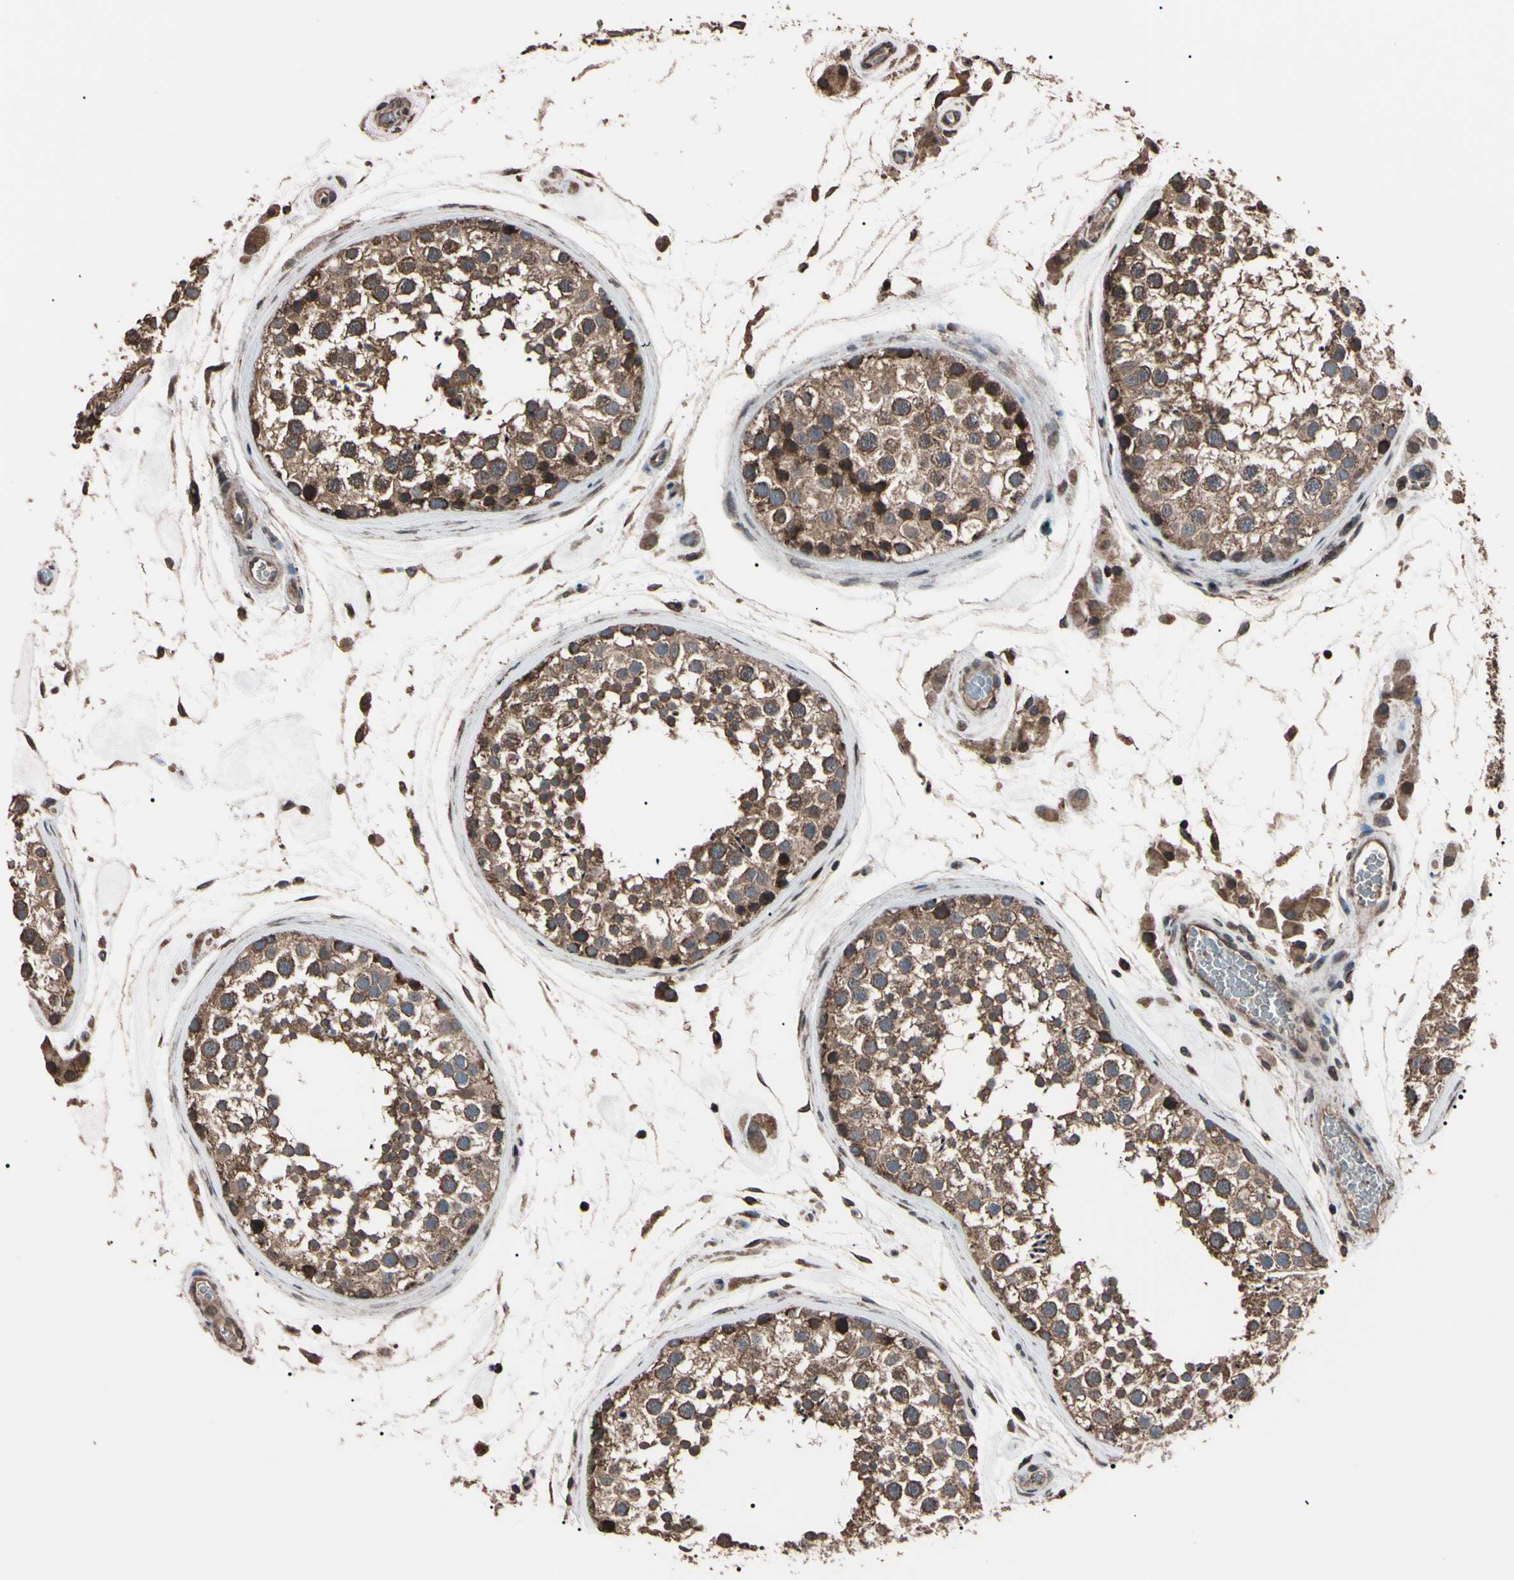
{"staining": {"intensity": "moderate", "quantity": "25%-75%", "location": "cytoplasmic/membranous"}, "tissue": "testis", "cell_type": "Cells in seminiferous ducts", "image_type": "normal", "snomed": [{"axis": "morphology", "description": "Normal tissue, NOS"}, {"axis": "topography", "description": "Testis"}], "caption": "Immunohistochemistry (DAB (3,3'-diaminobenzidine)) staining of unremarkable human testis demonstrates moderate cytoplasmic/membranous protein positivity in approximately 25%-75% of cells in seminiferous ducts. (DAB (3,3'-diaminobenzidine) IHC with brightfield microscopy, high magnification).", "gene": "TNFRSF1A", "patient": {"sex": "male", "age": 46}}